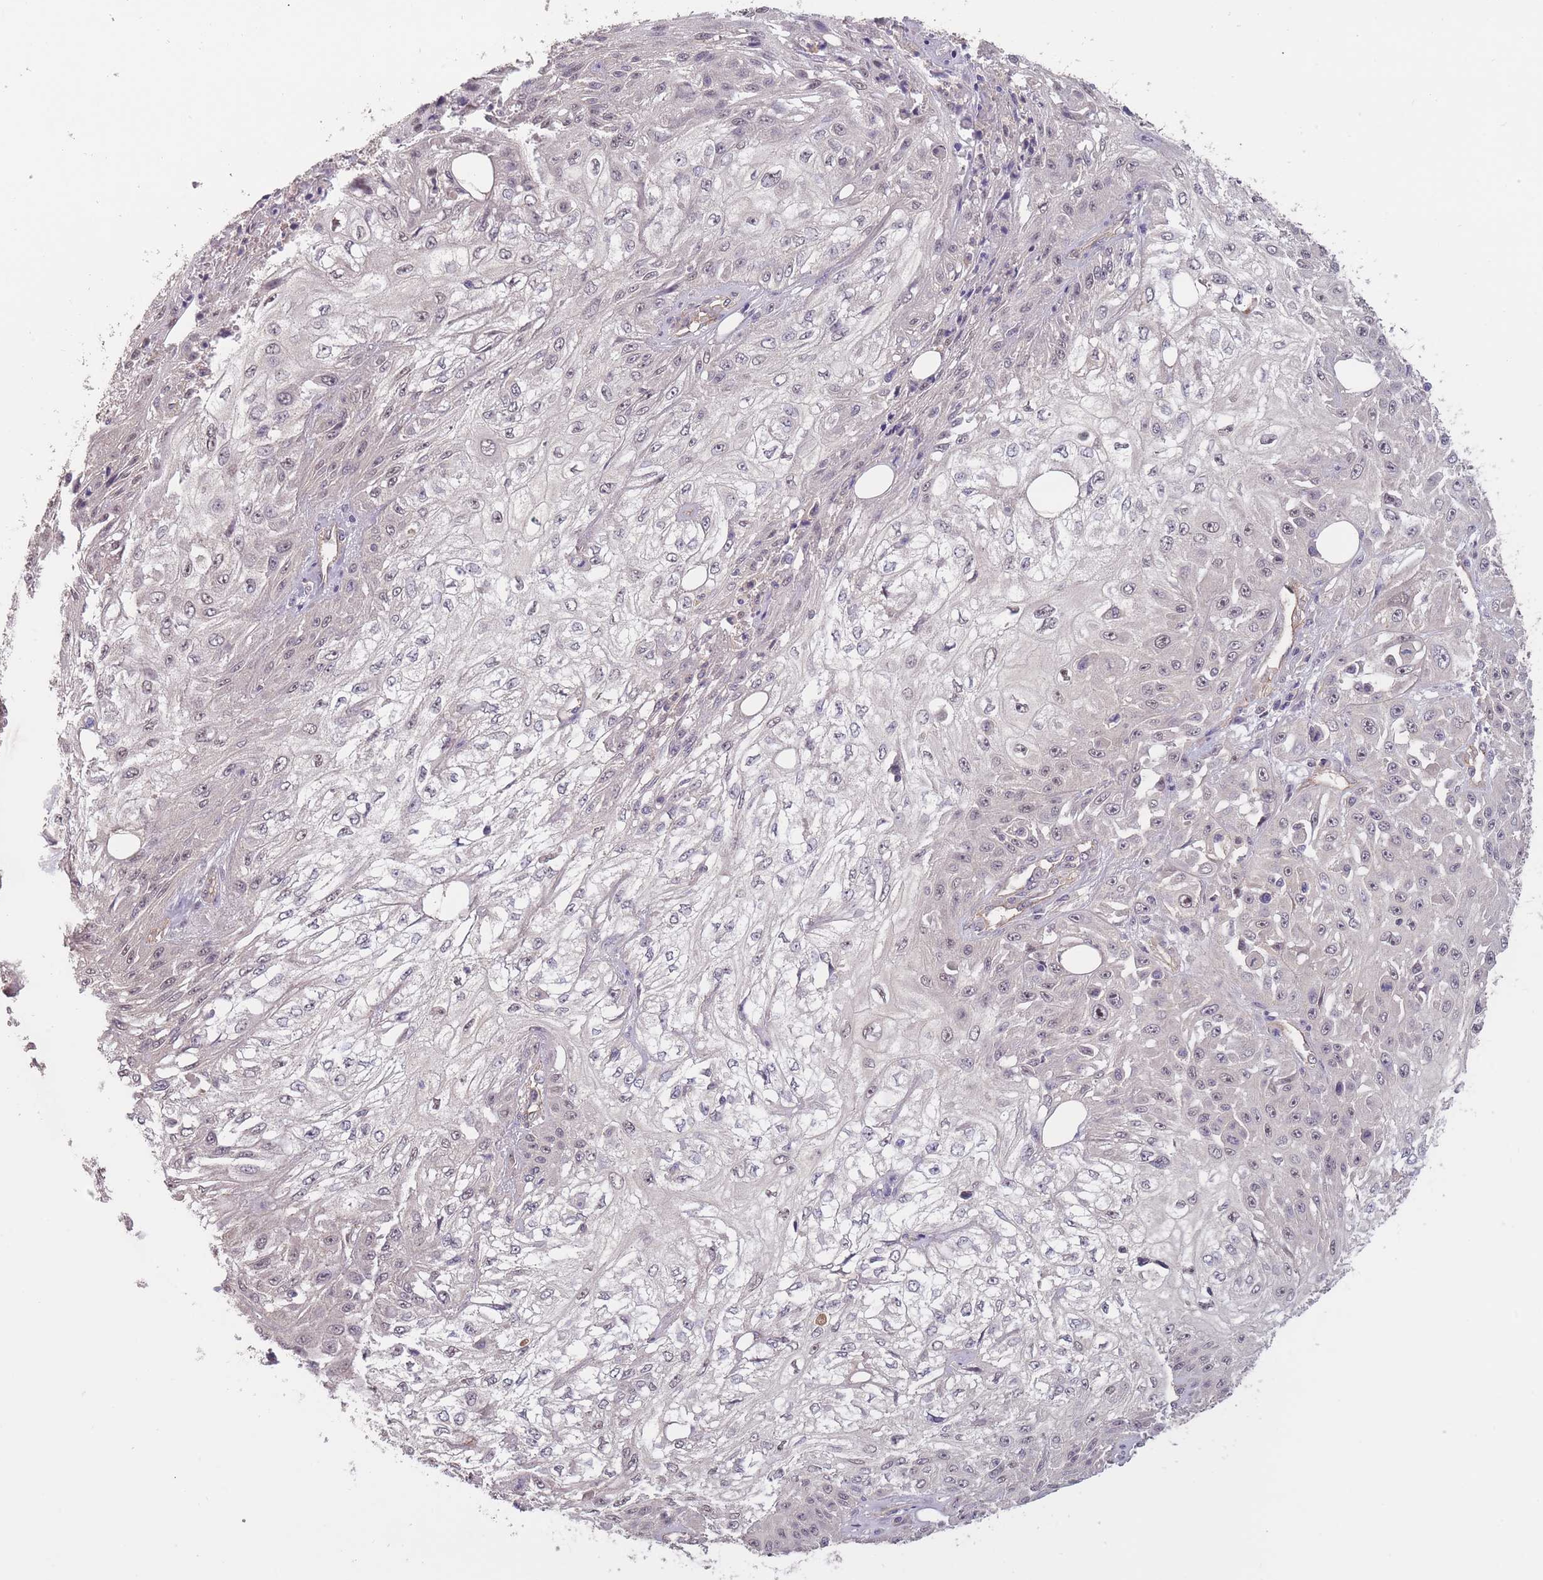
{"staining": {"intensity": "weak", "quantity": "<25%", "location": "nuclear"}, "tissue": "skin cancer", "cell_type": "Tumor cells", "image_type": "cancer", "snomed": [{"axis": "morphology", "description": "Squamous cell carcinoma, NOS"}, {"axis": "morphology", "description": "Squamous cell carcinoma, metastatic, NOS"}, {"axis": "topography", "description": "Skin"}, {"axis": "topography", "description": "Lymph node"}], "caption": "The IHC image has no significant staining in tumor cells of skin cancer tissue. (Stains: DAB IHC with hematoxylin counter stain, Microscopy: brightfield microscopy at high magnification).", "gene": "KIAA1755", "patient": {"sex": "male", "age": 75}}